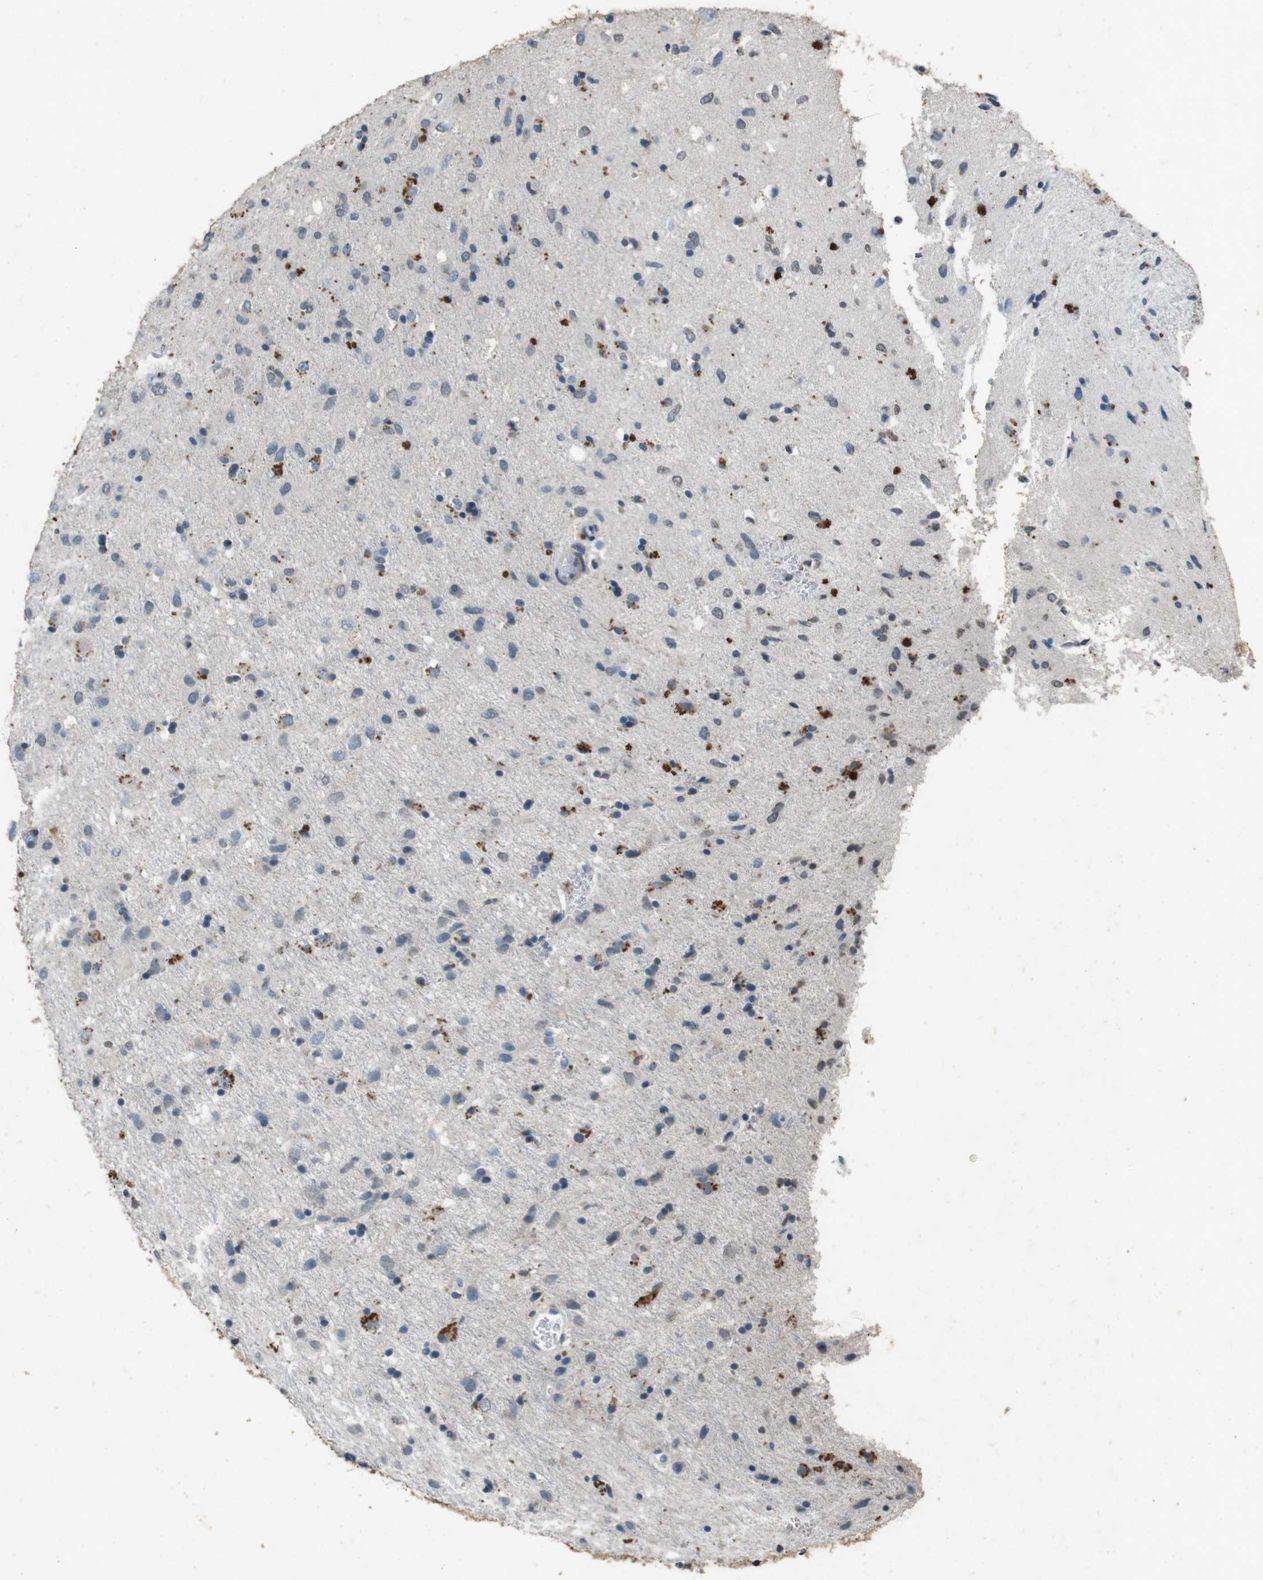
{"staining": {"intensity": "negative", "quantity": "none", "location": "none"}, "tissue": "glioma", "cell_type": "Tumor cells", "image_type": "cancer", "snomed": [{"axis": "morphology", "description": "Glioma, malignant, Low grade"}, {"axis": "topography", "description": "Brain"}], "caption": "Immunohistochemical staining of human low-grade glioma (malignant) shows no significant positivity in tumor cells.", "gene": "STBD1", "patient": {"sex": "male", "age": 77}}